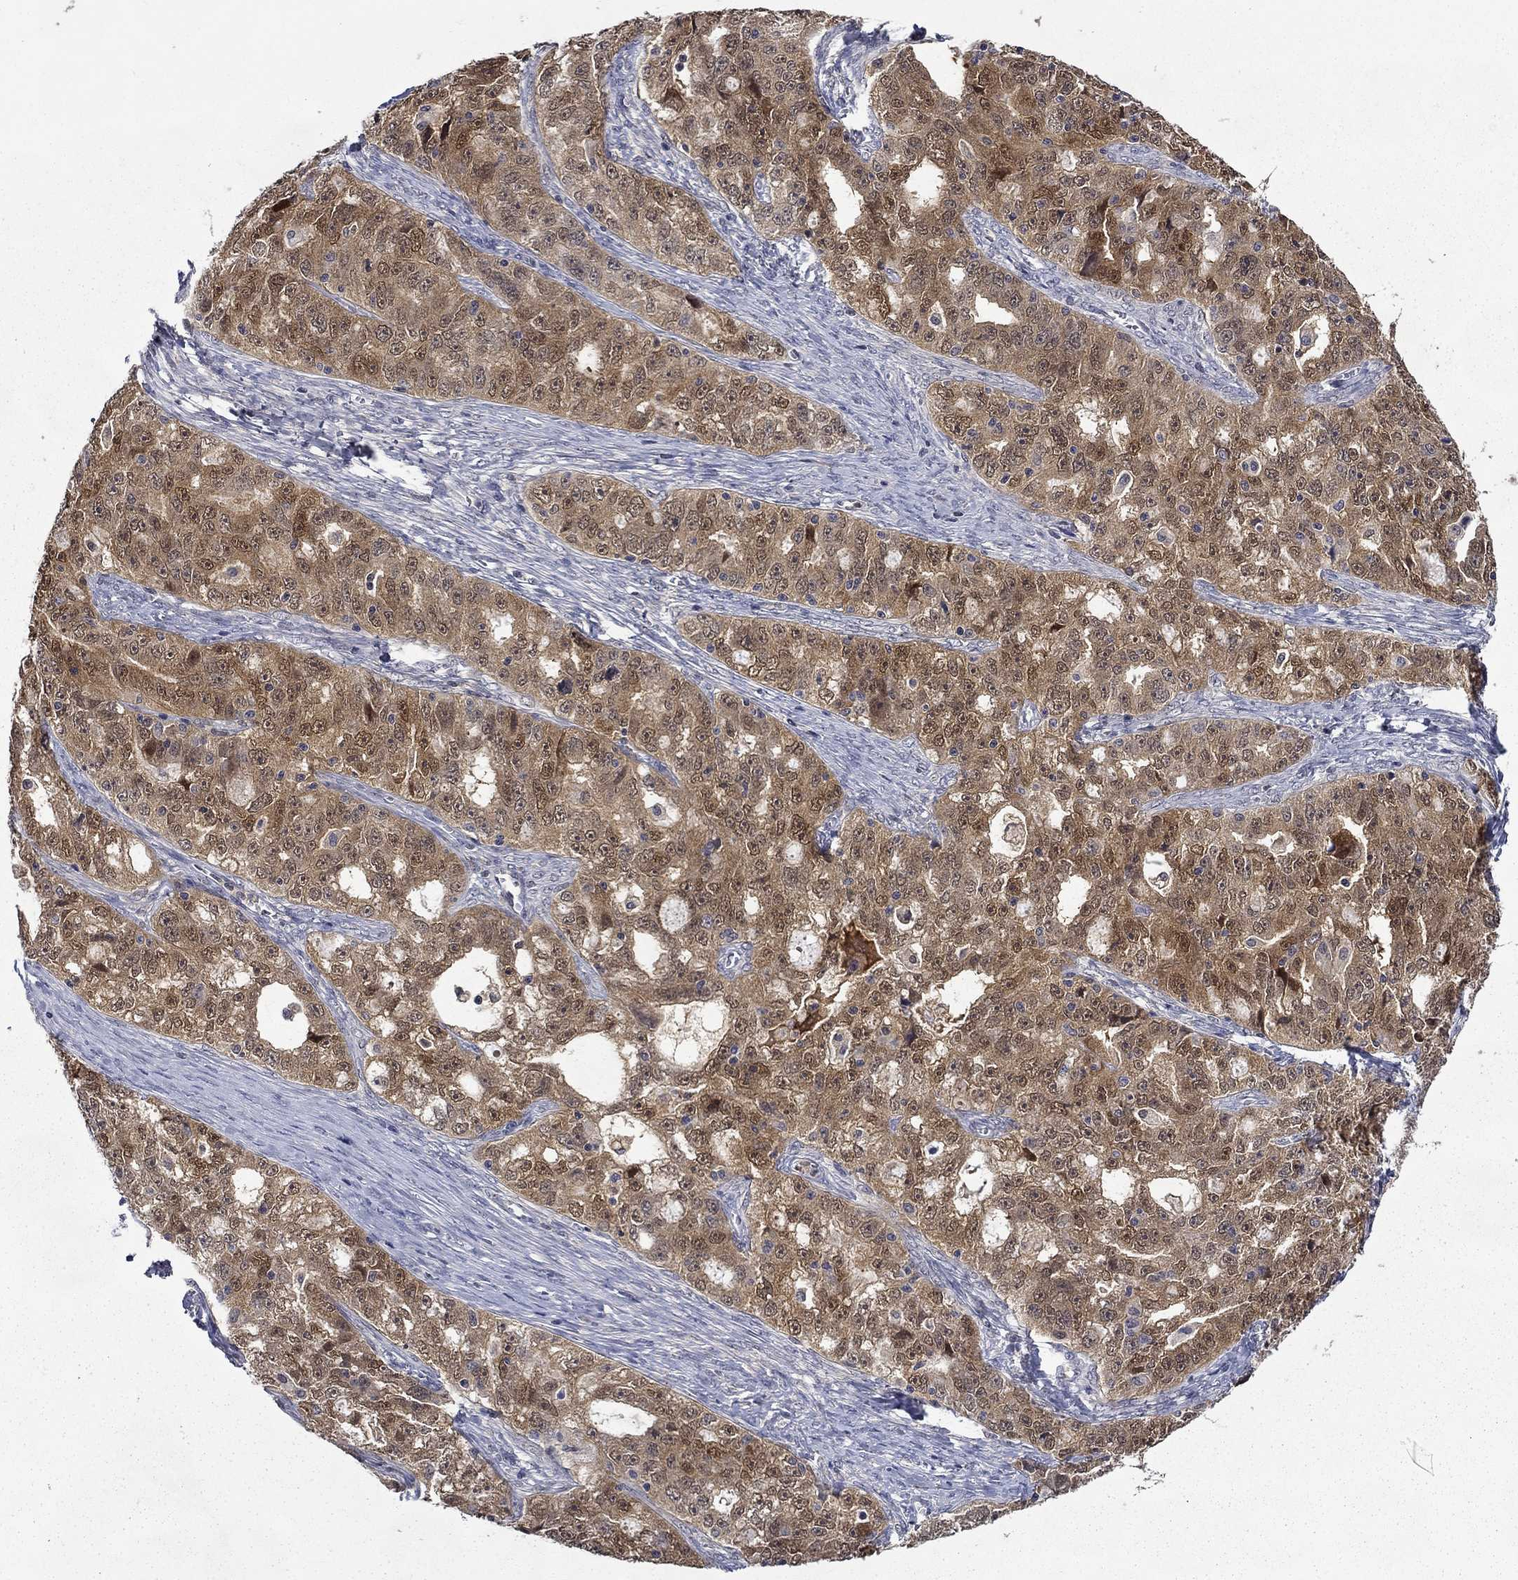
{"staining": {"intensity": "moderate", "quantity": ">75%", "location": "cytoplasmic/membranous"}, "tissue": "ovarian cancer", "cell_type": "Tumor cells", "image_type": "cancer", "snomed": [{"axis": "morphology", "description": "Cystadenocarcinoma, serous, NOS"}, {"axis": "topography", "description": "Ovary"}], "caption": "Immunohistochemistry (IHC) of ovarian cancer (serous cystadenocarcinoma) reveals medium levels of moderate cytoplasmic/membranous positivity in about >75% of tumor cells.", "gene": "DDTL", "patient": {"sex": "female", "age": 51}}